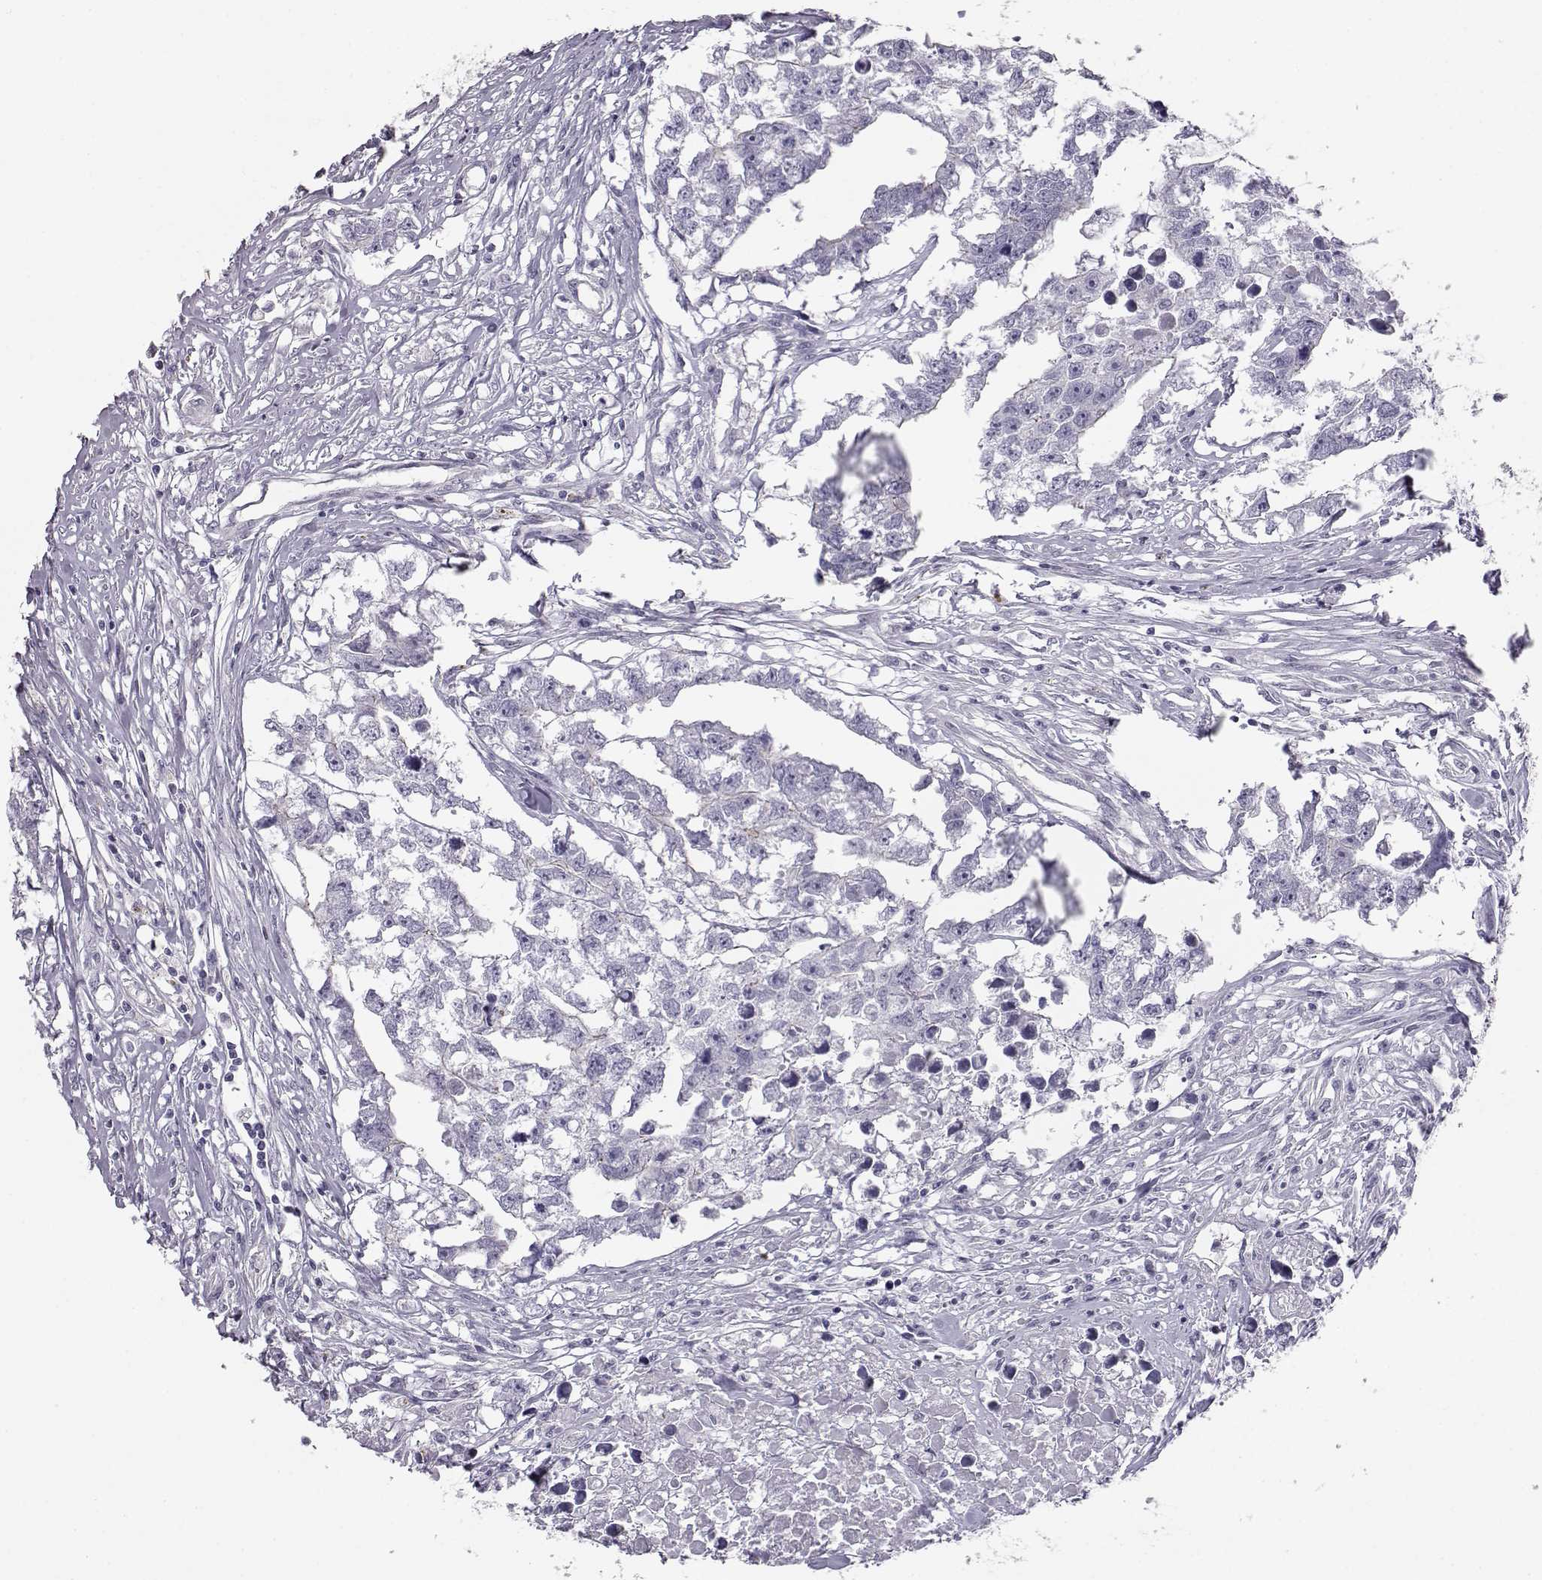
{"staining": {"intensity": "negative", "quantity": "none", "location": "none"}, "tissue": "testis cancer", "cell_type": "Tumor cells", "image_type": "cancer", "snomed": [{"axis": "morphology", "description": "Carcinoma, Embryonal, NOS"}, {"axis": "morphology", "description": "Teratoma, malignant, NOS"}, {"axis": "topography", "description": "Testis"}], "caption": "Tumor cells show no significant positivity in testis cancer.", "gene": "MYCBPAP", "patient": {"sex": "male", "age": 44}}